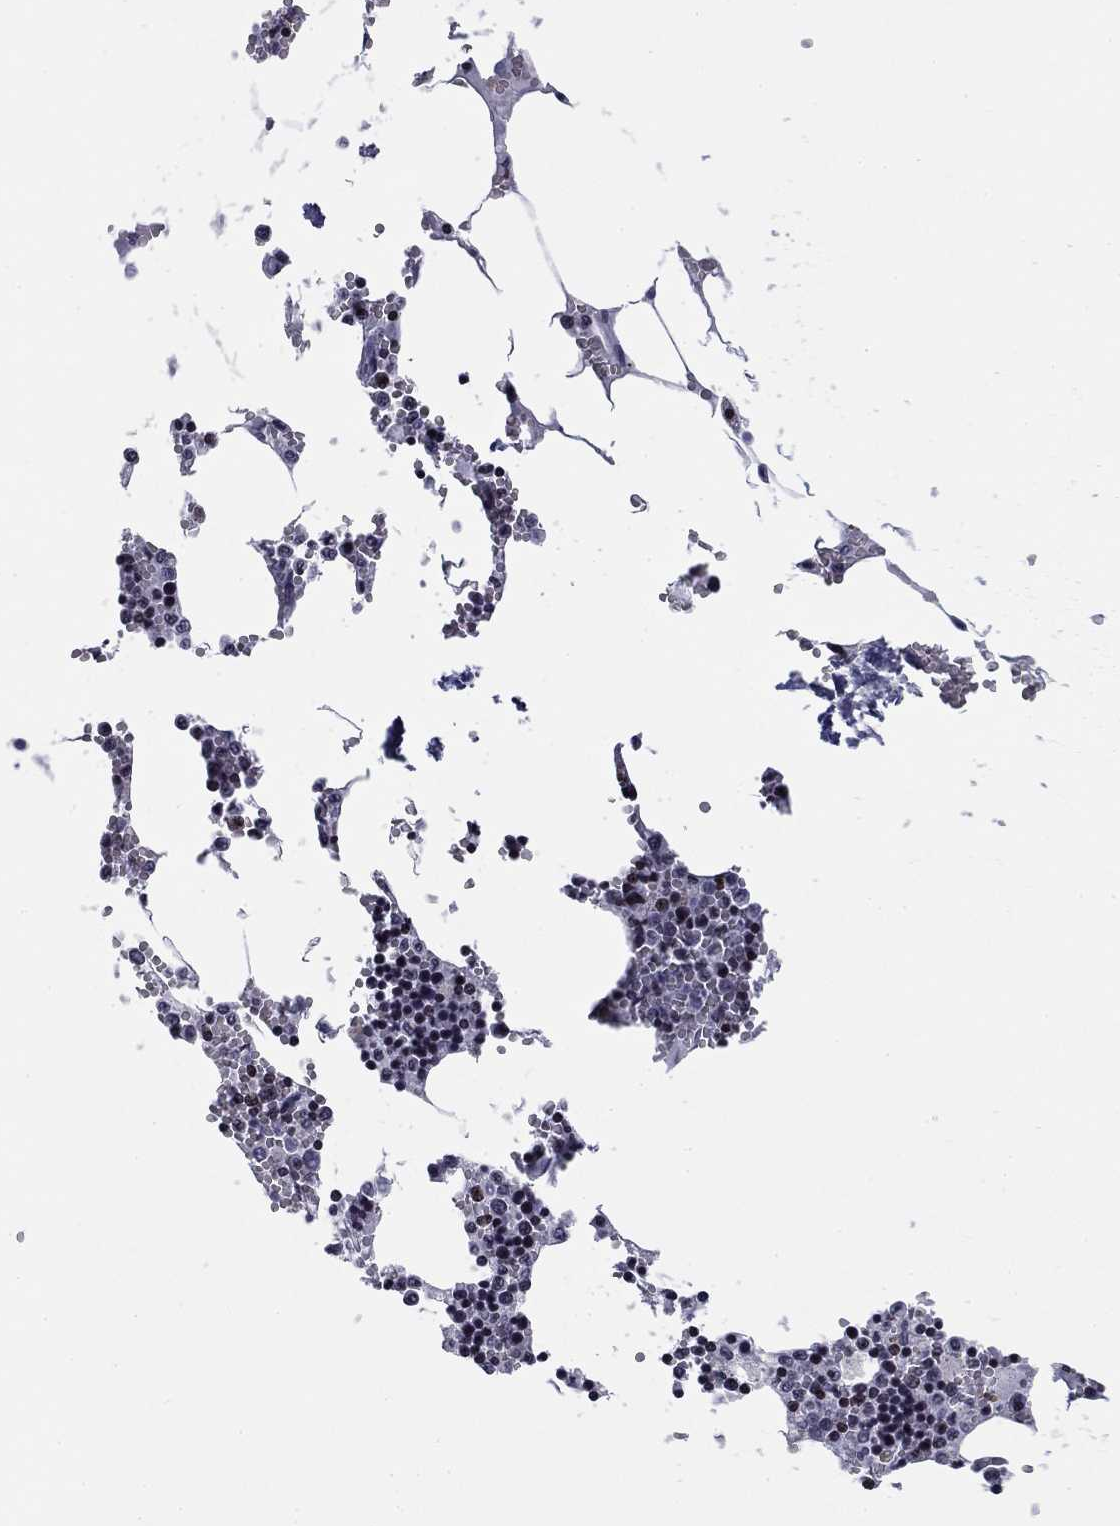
{"staining": {"intensity": "negative", "quantity": "none", "location": "none"}, "tissue": "bone marrow", "cell_type": "Hematopoietic cells", "image_type": "normal", "snomed": [{"axis": "morphology", "description": "Normal tissue, NOS"}, {"axis": "topography", "description": "Bone marrow"}], "caption": "IHC photomicrograph of normal bone marrow: human bone marrow stained with DAB (3,3'-diaminobenzidine) exhibits no significant protein staining in hematopoietic cells.", "gene": "CCDC144A", "patient": {"sex": "male", "age": 54}}